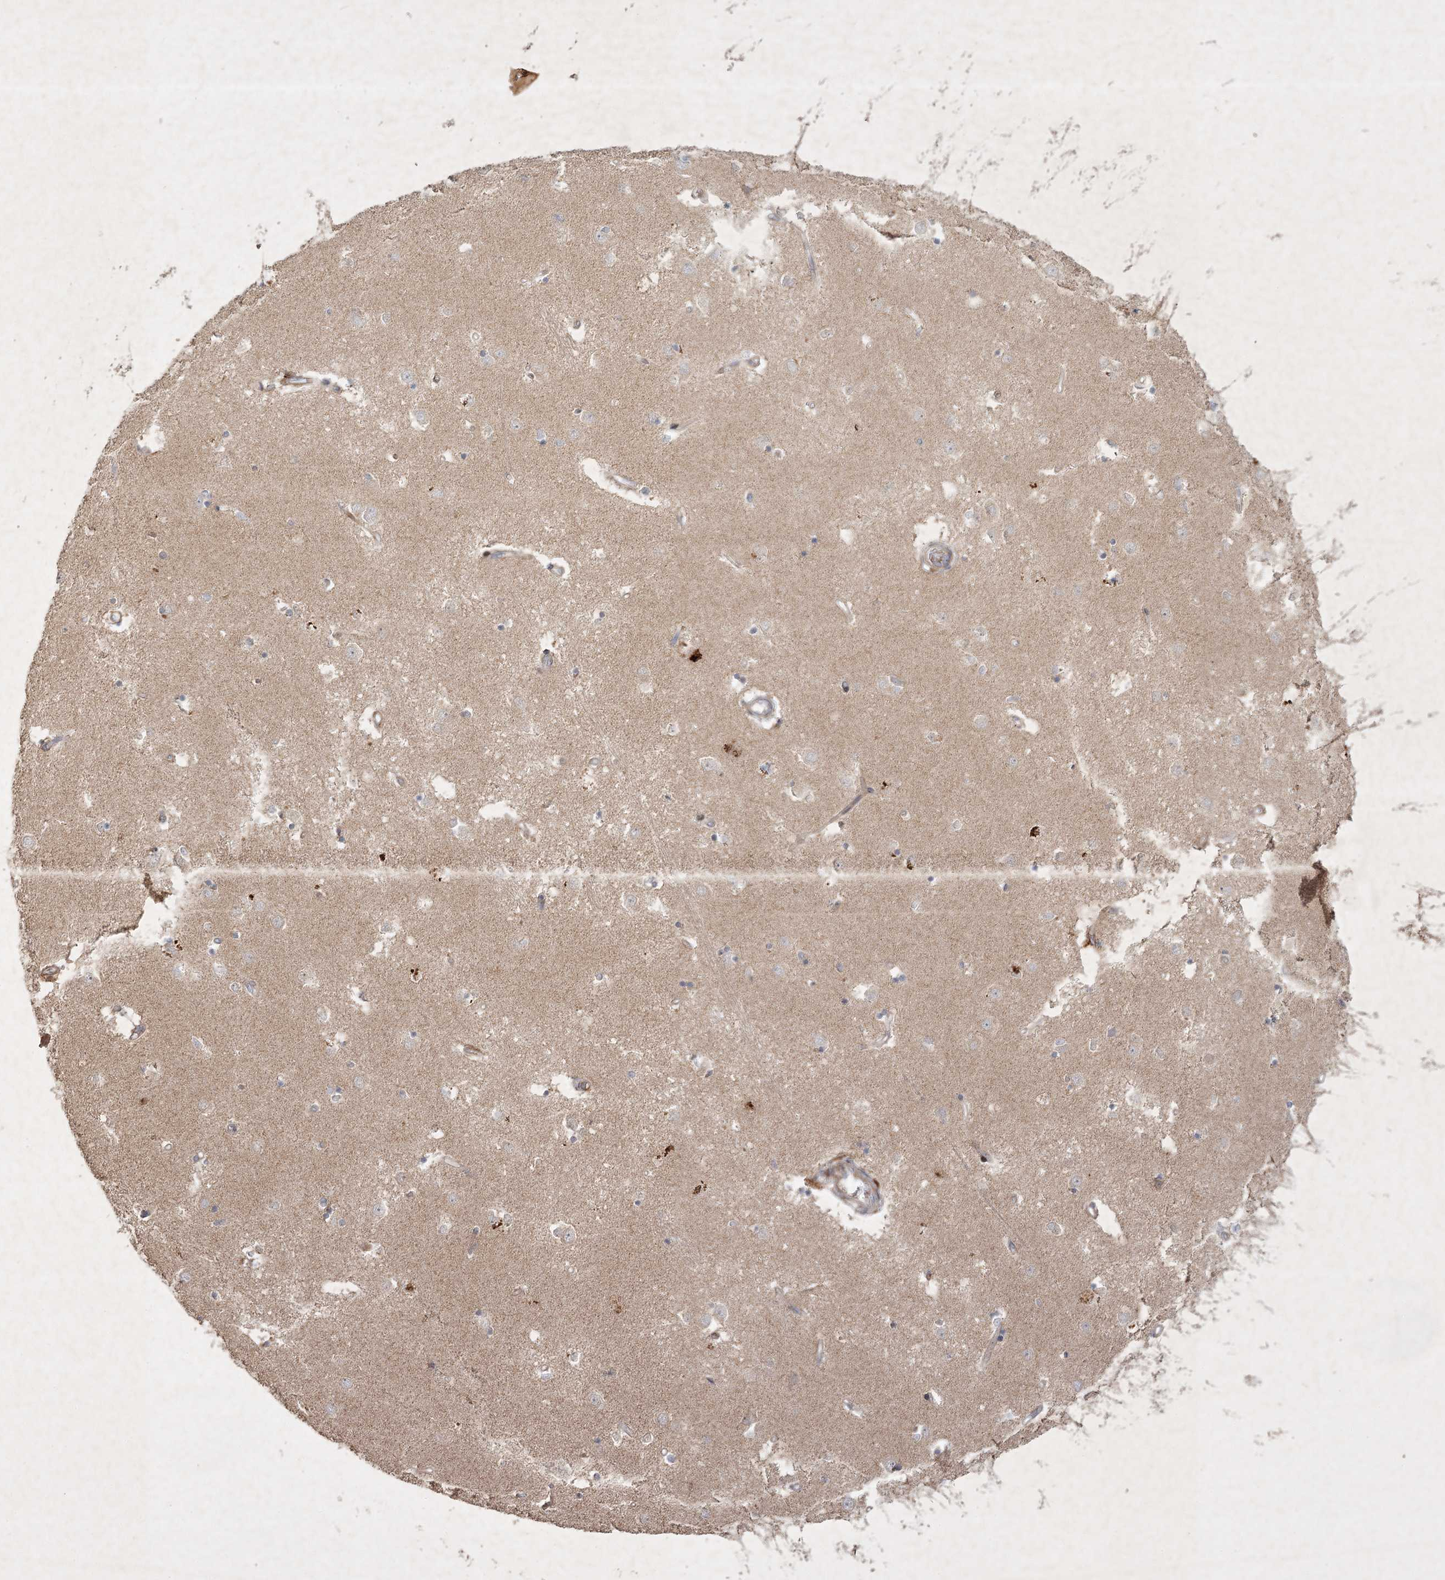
{"staining": {"intensity": "negative", "quantity": "none", "location": "none"}, "tissue": "caudate", "cell_type": "Glial cells", "image_type": "normal", "snomed": [{"axis": "morphology", "description": "Normal tissue, NOS"}, {"axis": "topography", "description": "Lateral ventricle wall"}], "caption": "IHC image of normal caudate: caudate stained with DAB (3,3'-diaminobenzidine) exhibits no significant protein positivity in glial cells. (DAB (3,3'-diaminobenzidine) immunohistochemistry visualized using brightfield microscopy, high magnification).", "gene": "KBTBD4", "patient": {"sex": "male", "age": 45}}